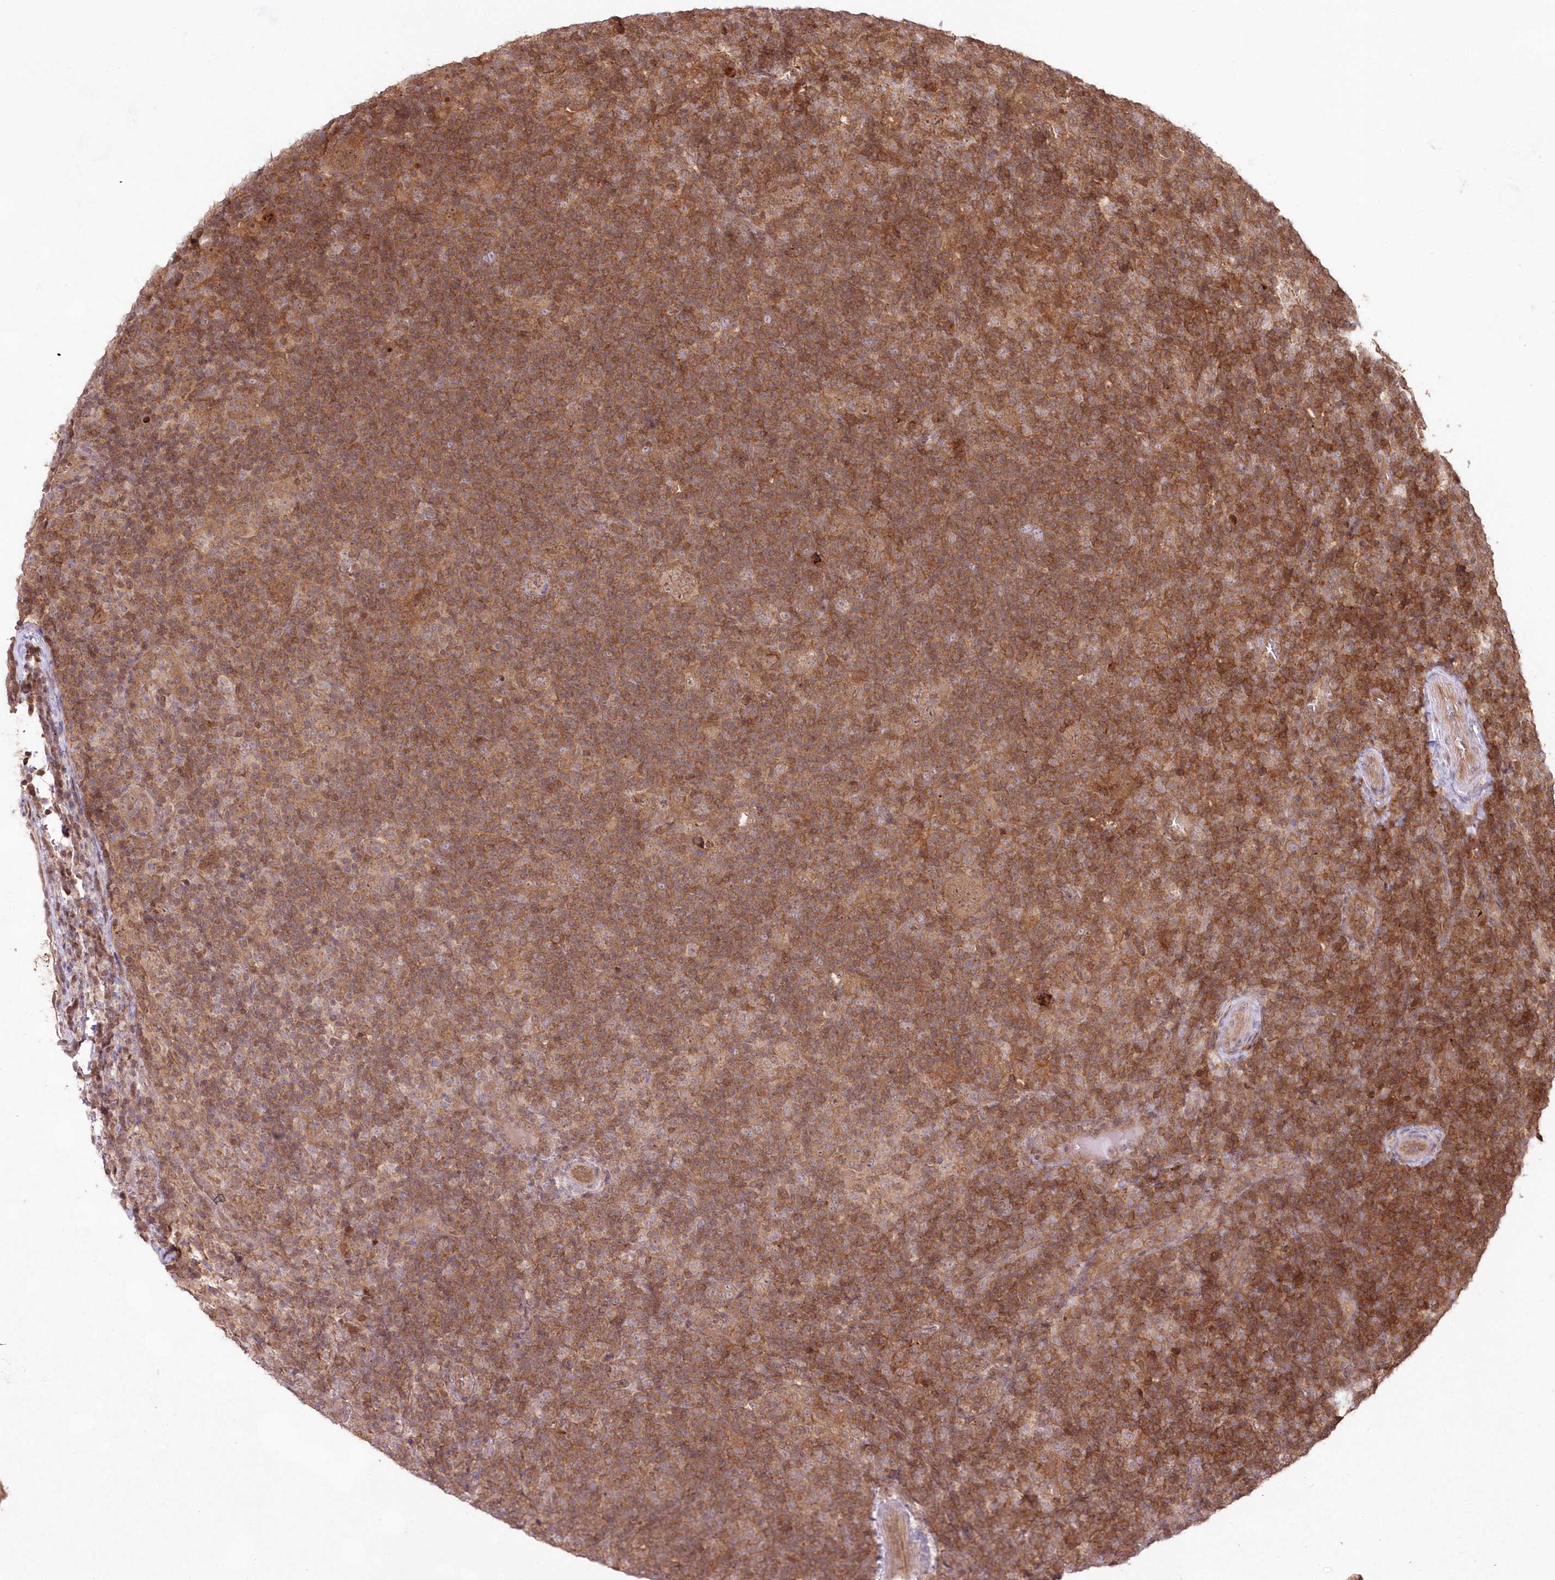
{"staining": {"intensity": "weak", "quantity": ">75%", "location": "cytoplasmic/membranous,nuclear"}, "tissue": "lymphoma", "cell_type": "Tumor cells", "image_type": "cancer", "snomed": [{"axis": "morphology", "description": "Hodgkin's disease, NOS"}, {"axis": "topography", "description": "Lymph node"}], "caption": "IHC photomicrograph of human lymphoma stained for a protein (brown), which demonstrates low levels of weak cytoplasmic/membranous and nuclear expression in approximately >75% of tumor cells.", "gene": "IMPA1", "patient": {"sex": "female", "age": 57}}